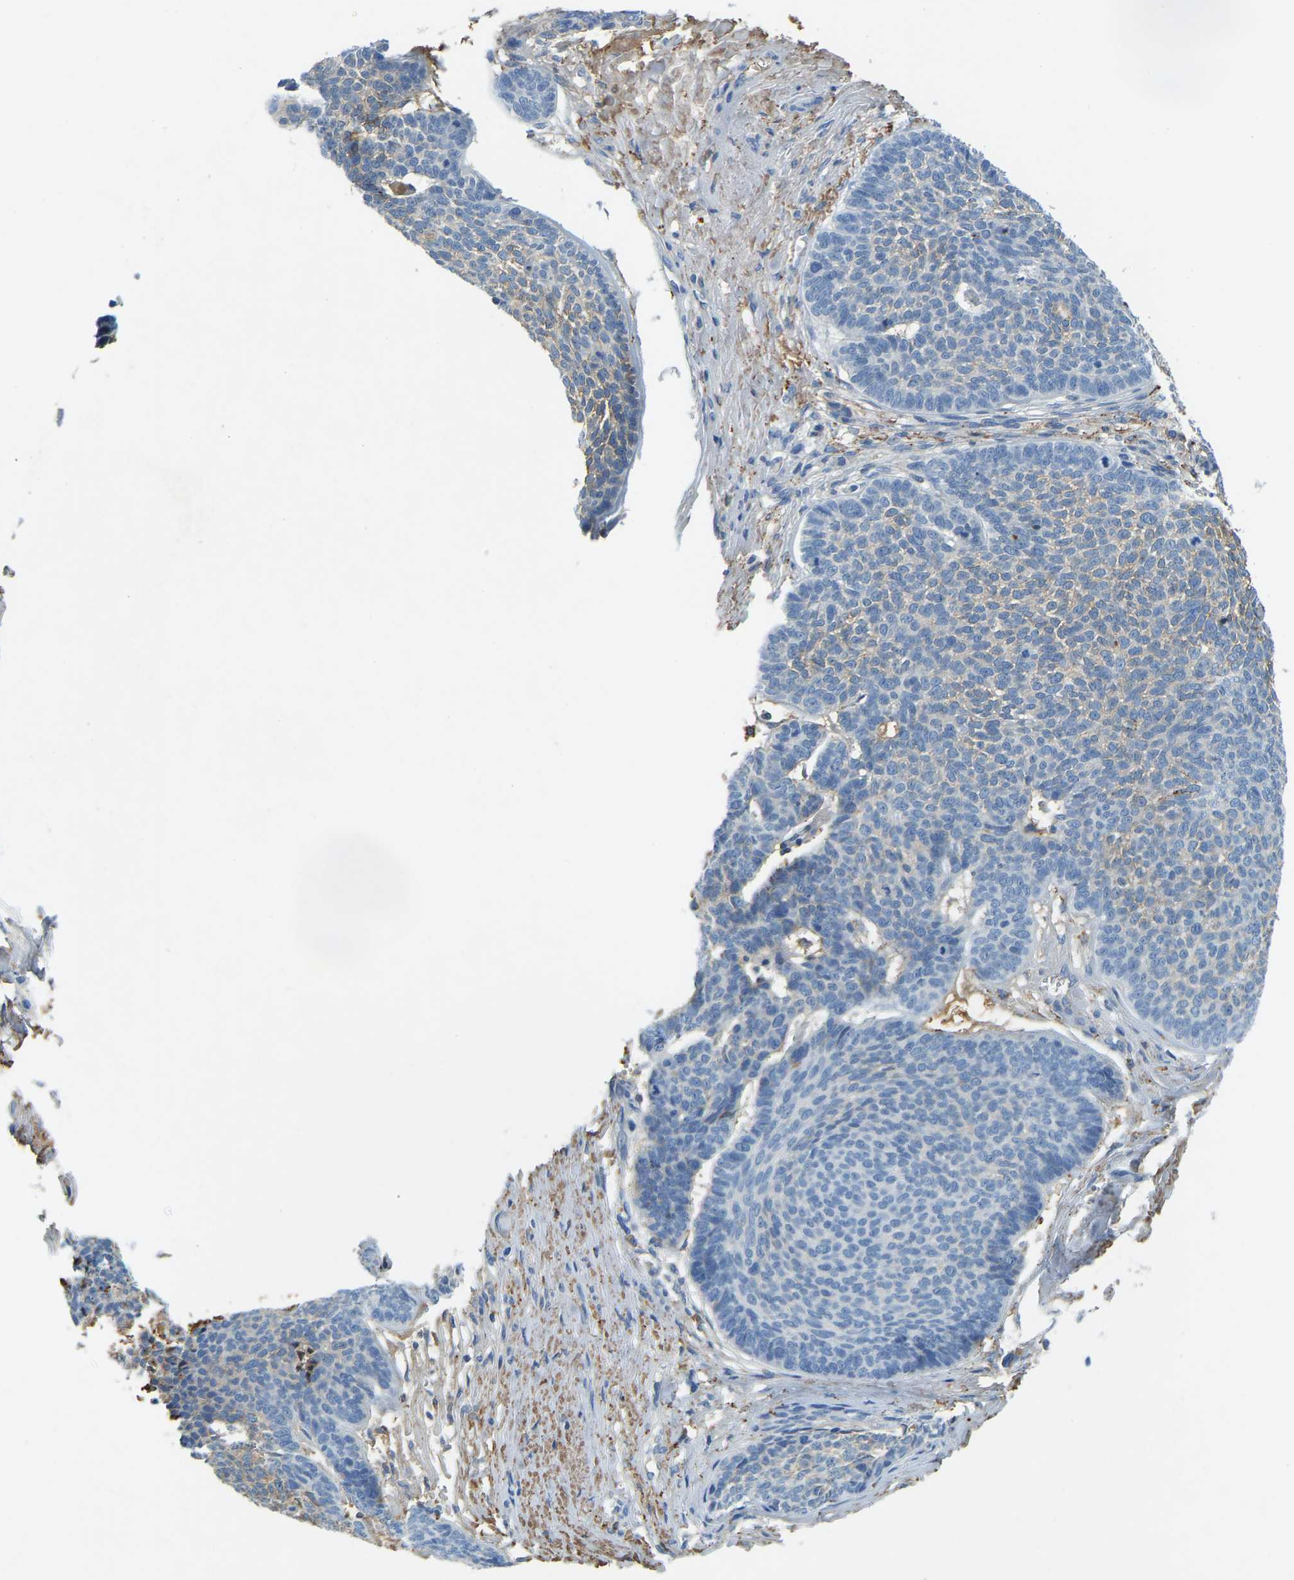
{"staining": {"intensity": "negative", "quantity": "none", "location": "none"}, "tissue": "skin cancer", "cell_type": "Tumor cells", "image_type": "cancer", "snomed": [{"axis": "morphology", "description": "Basal cell carcinoma"}, {"axis": "topography", "description": "Skin"}], "caption": "IHC of human skin cancer reveals no positivity in tumor cells.", "gene": "THBS4", "patient": {"sex": "male", "age": 84}}